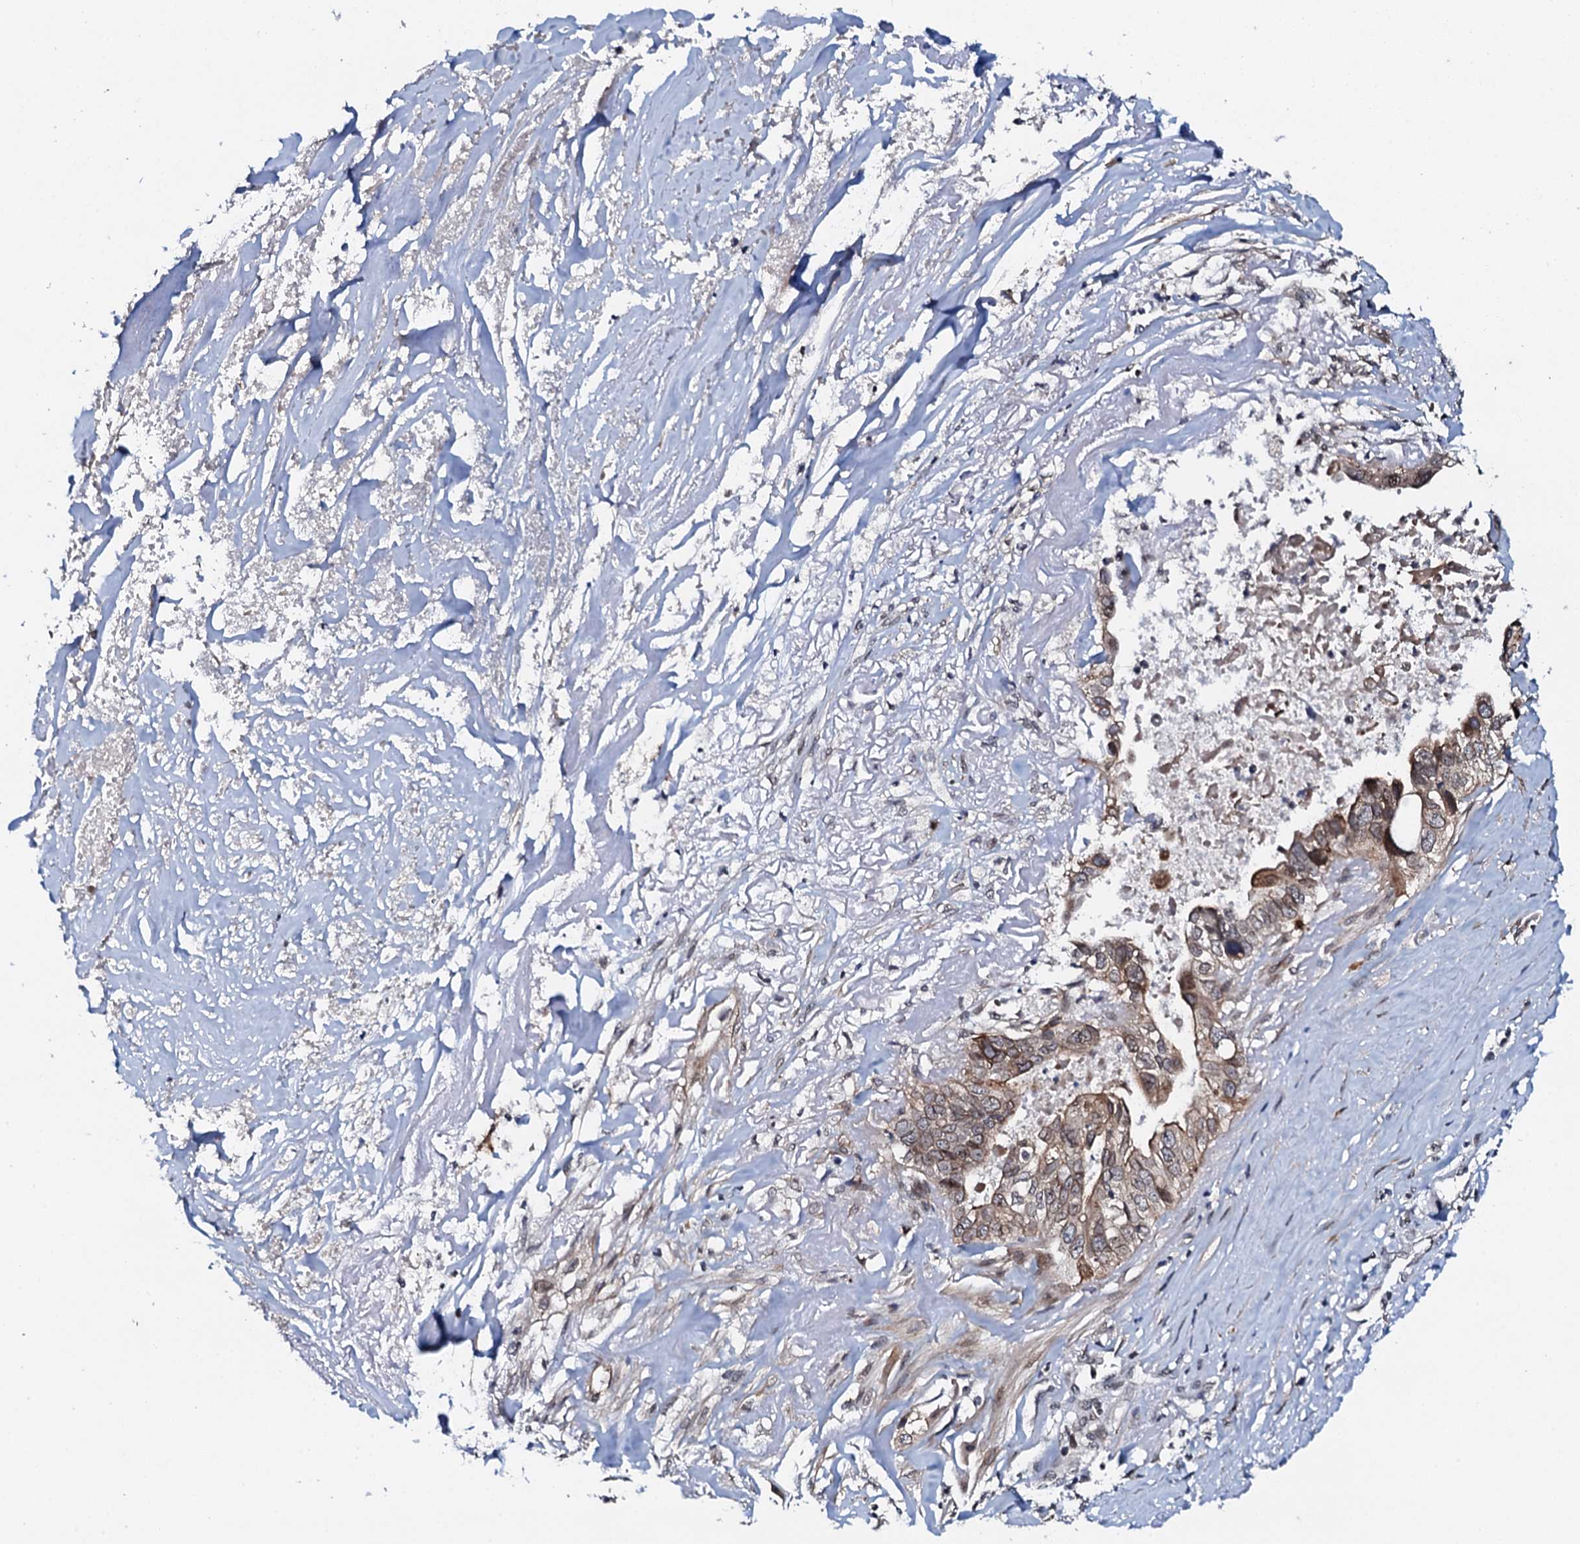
{"staining": {"intensity": "moderate", "quantity": ">75%", "location": "cytoplasmic/membranous"}, "tissue": "liver cancer", "cell_type": "Tumor cells", "image_type": "cancer", "snomed": [{"axis": "morphology", "description": "Cholangiocarcinoma"}, {"axis": "topography", "description": "Liver"}], "caption": "The micrograph displays a brown stain indicating the presence of a protein in the cytoplasmic/membranous of tumor cells in liver cholangiocarcinoma.", "gene": "SNTA1", "patient": {"sex": "female", "age": 79}}